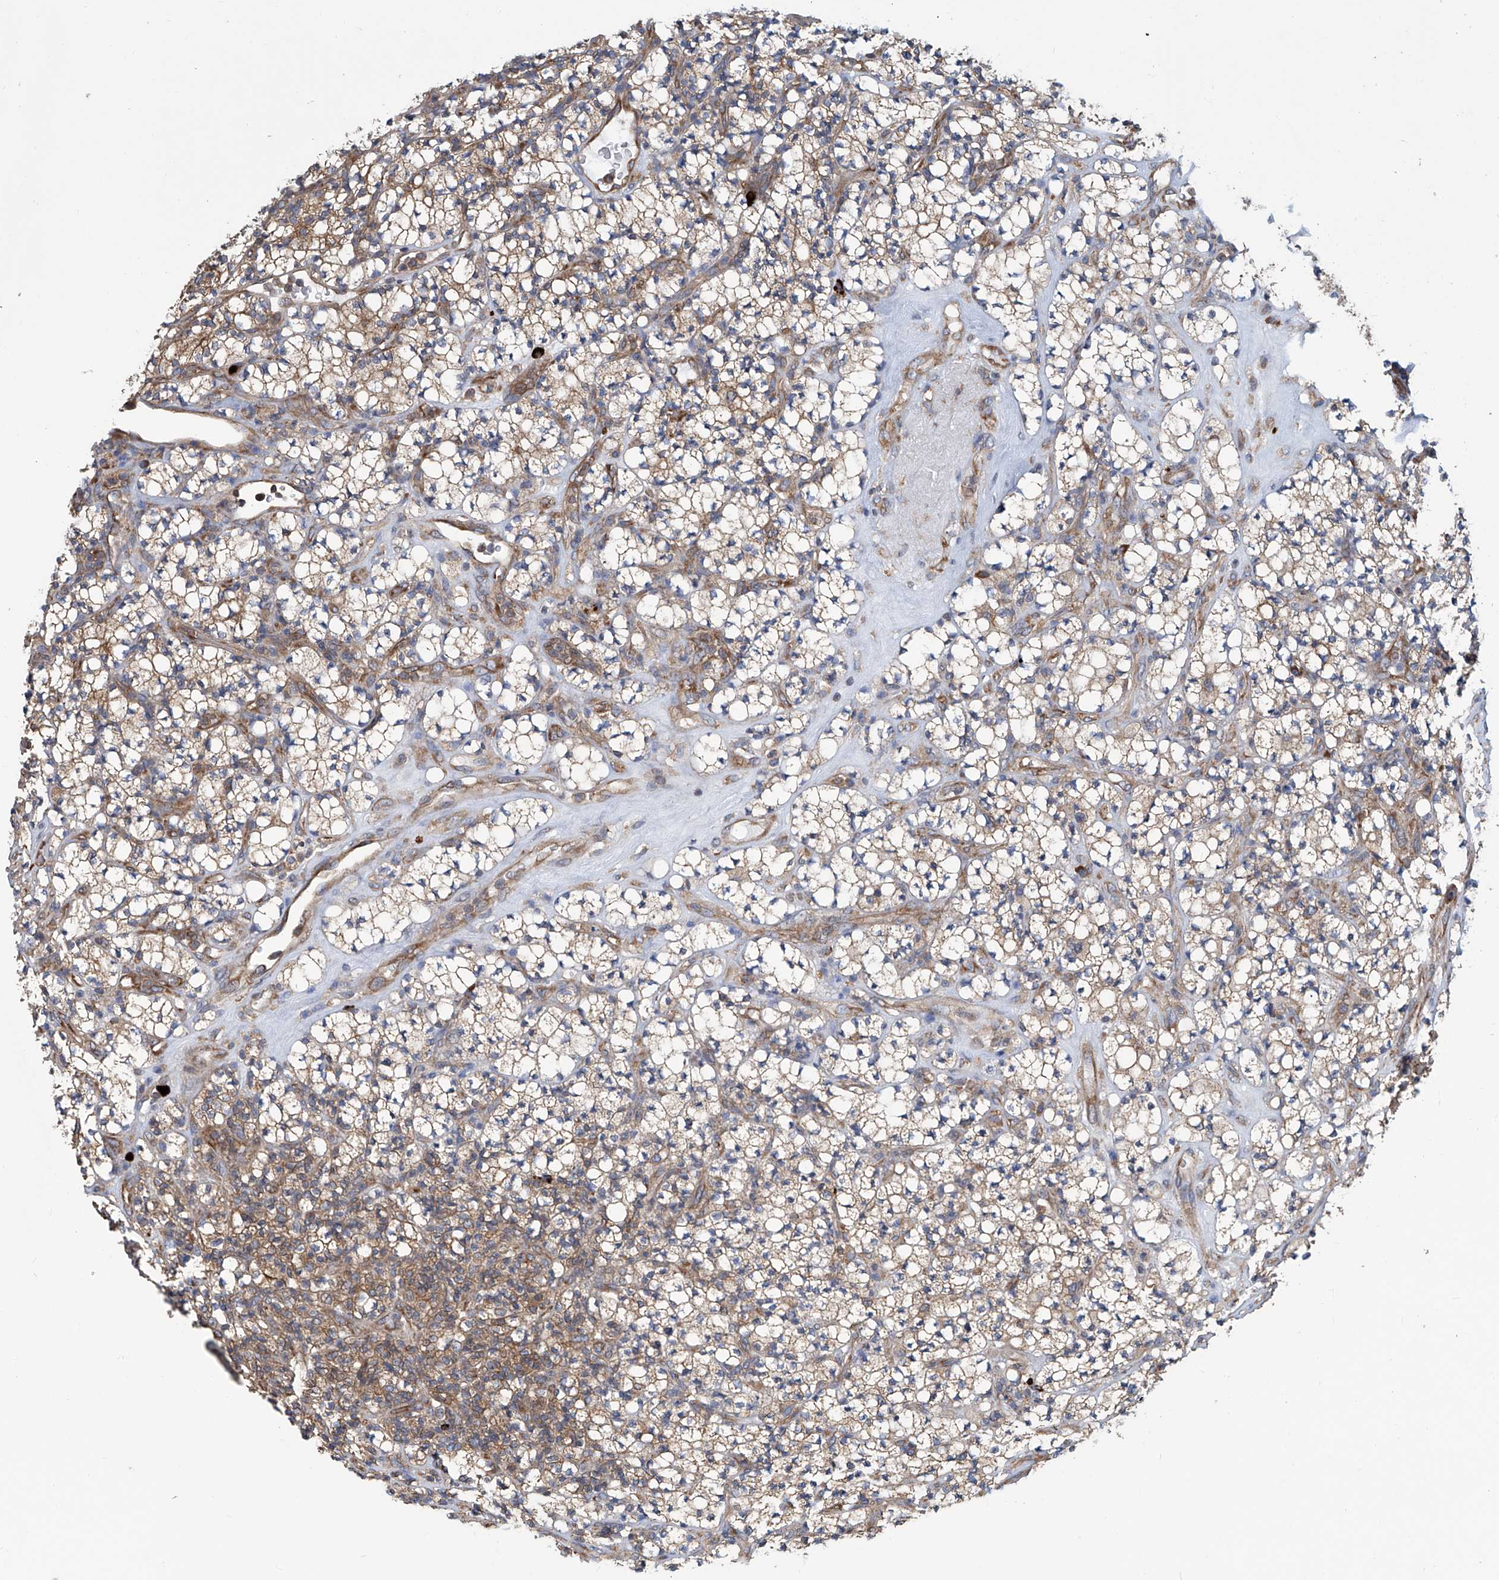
{"staining": {"intensity": "moderate", "quantity": ">75%", "location": "cytoplasmic/membranous"}, "tissue": "renal cancer", "cell_type": "Tumor cells", "image_type": "cancer", "snomed": [{"axis": "morphology", "description": "Adenocarcinoma, NOS"}, {"axis": "topography", "description": "Kidney"}], "caption": "A photomicrograph of human renal cancer stained for a protein demonstrates moderate cytoplasmic/membranous brown staining in tumor cells. The protein of interest is shown in brown color, while the nuclei are stained blue.", "gene": "SENP2", "patient": {"sex": "male", "age": 77}}